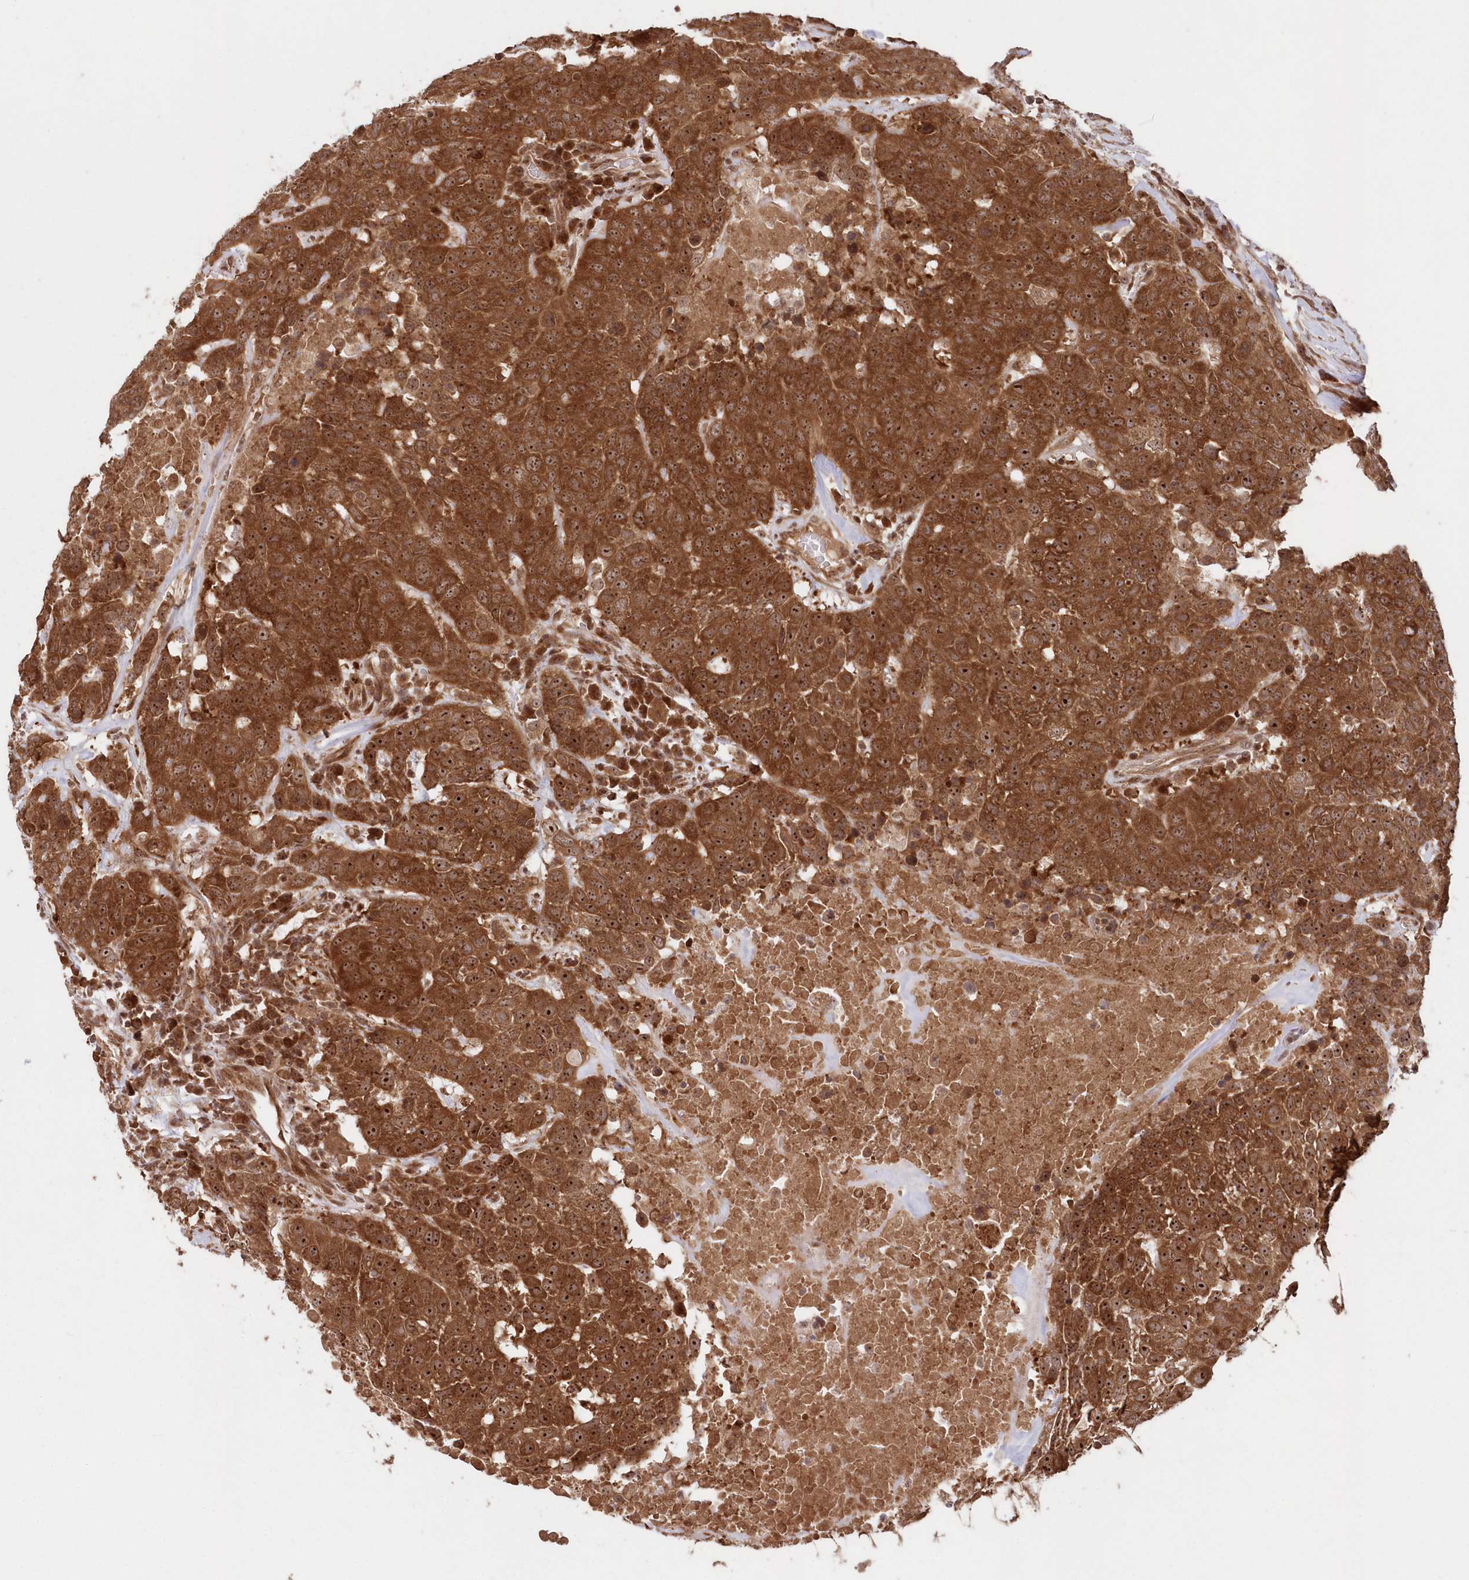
{"staining": {"intensity": "strong", "quantity": ">75%", "location": "cytoplasmic/membranous,nuclear"}, "tissue": "head and neck cancer", "cell_type": "Tumor cells", "image_type": "cancer", "snomed": [{"axis": "morphology", "description": "Squamous cell carcinoma, NOS"}, {"axis": "topography", "description": "Head-Neck"}], "caption": "Tumor cells demonstrate high levels of strong cytoplasmic/membranous and nuclear staining in approximately >75% of cells in squamous cell carcinoma (head and neck). Ihc stains the protein of interest in brown and the nuclei are stained blue.", "gene": "SERINC1", "patient": {"sex": "male", "age": 66}}